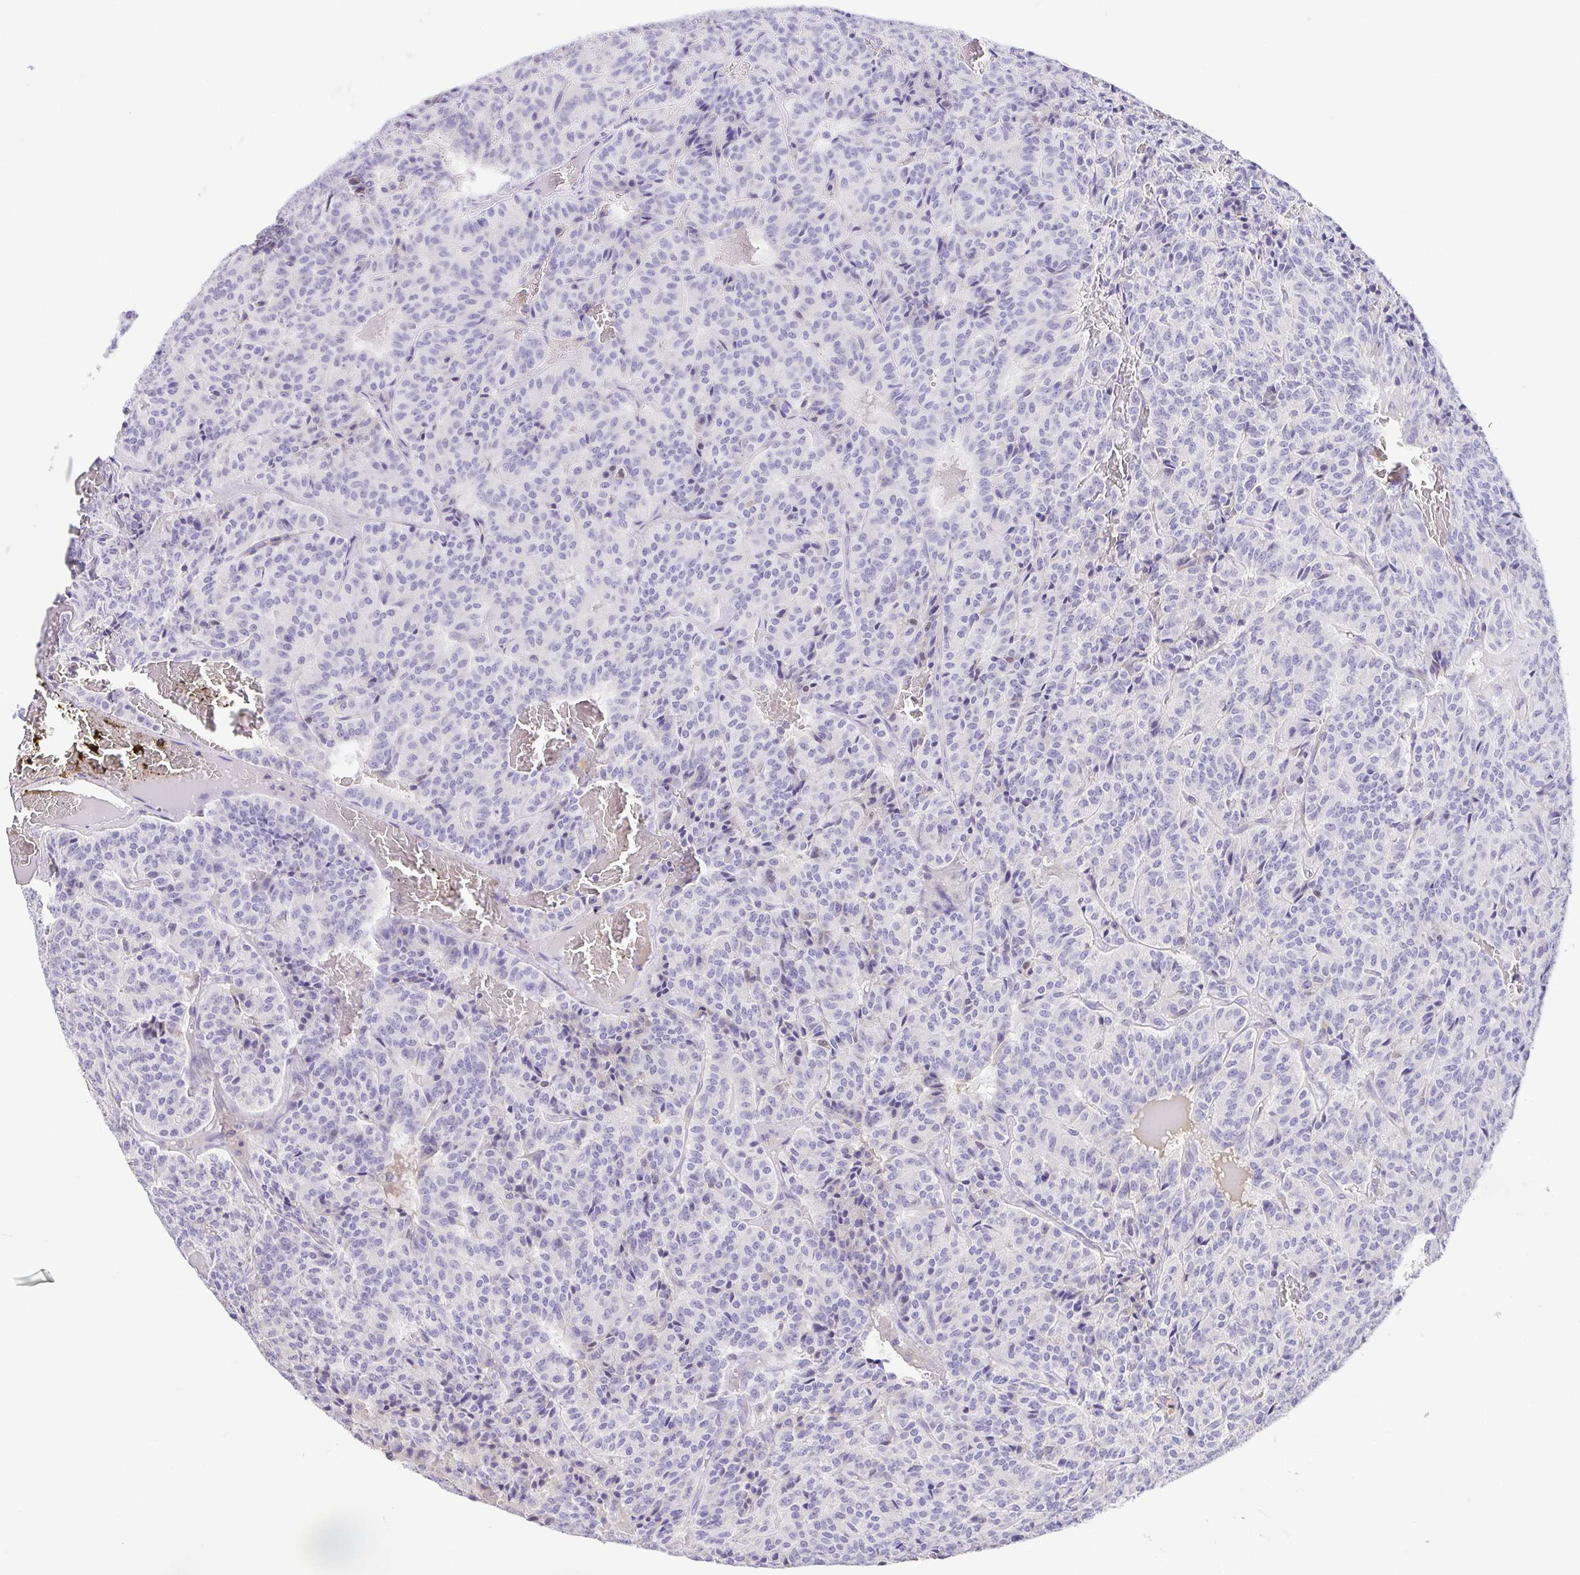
{"staining": {"intensity": "negative", "quantity": "none", "location": "none"}, "tissue": "carcinoid", "cell_type": "Tumor cells", "image_type": "cancer", "snomed": [{"axis": "morphology", "description": "Carcinoid, malignant, NOS"}, {"axis": "topography", "description": "Lung"}], "caption": "Photomicrograph shows no significant protein positivity in tumor cells of carcinoid. Brightfield microscopy of immunohistochemistry stained with DAB (3,3'-diaminobenzidine) (brown) and hematoxylin (blue), captured at high magnification.", "gene": "A1BG", "patient": {"sex": "male", "age": 70}}